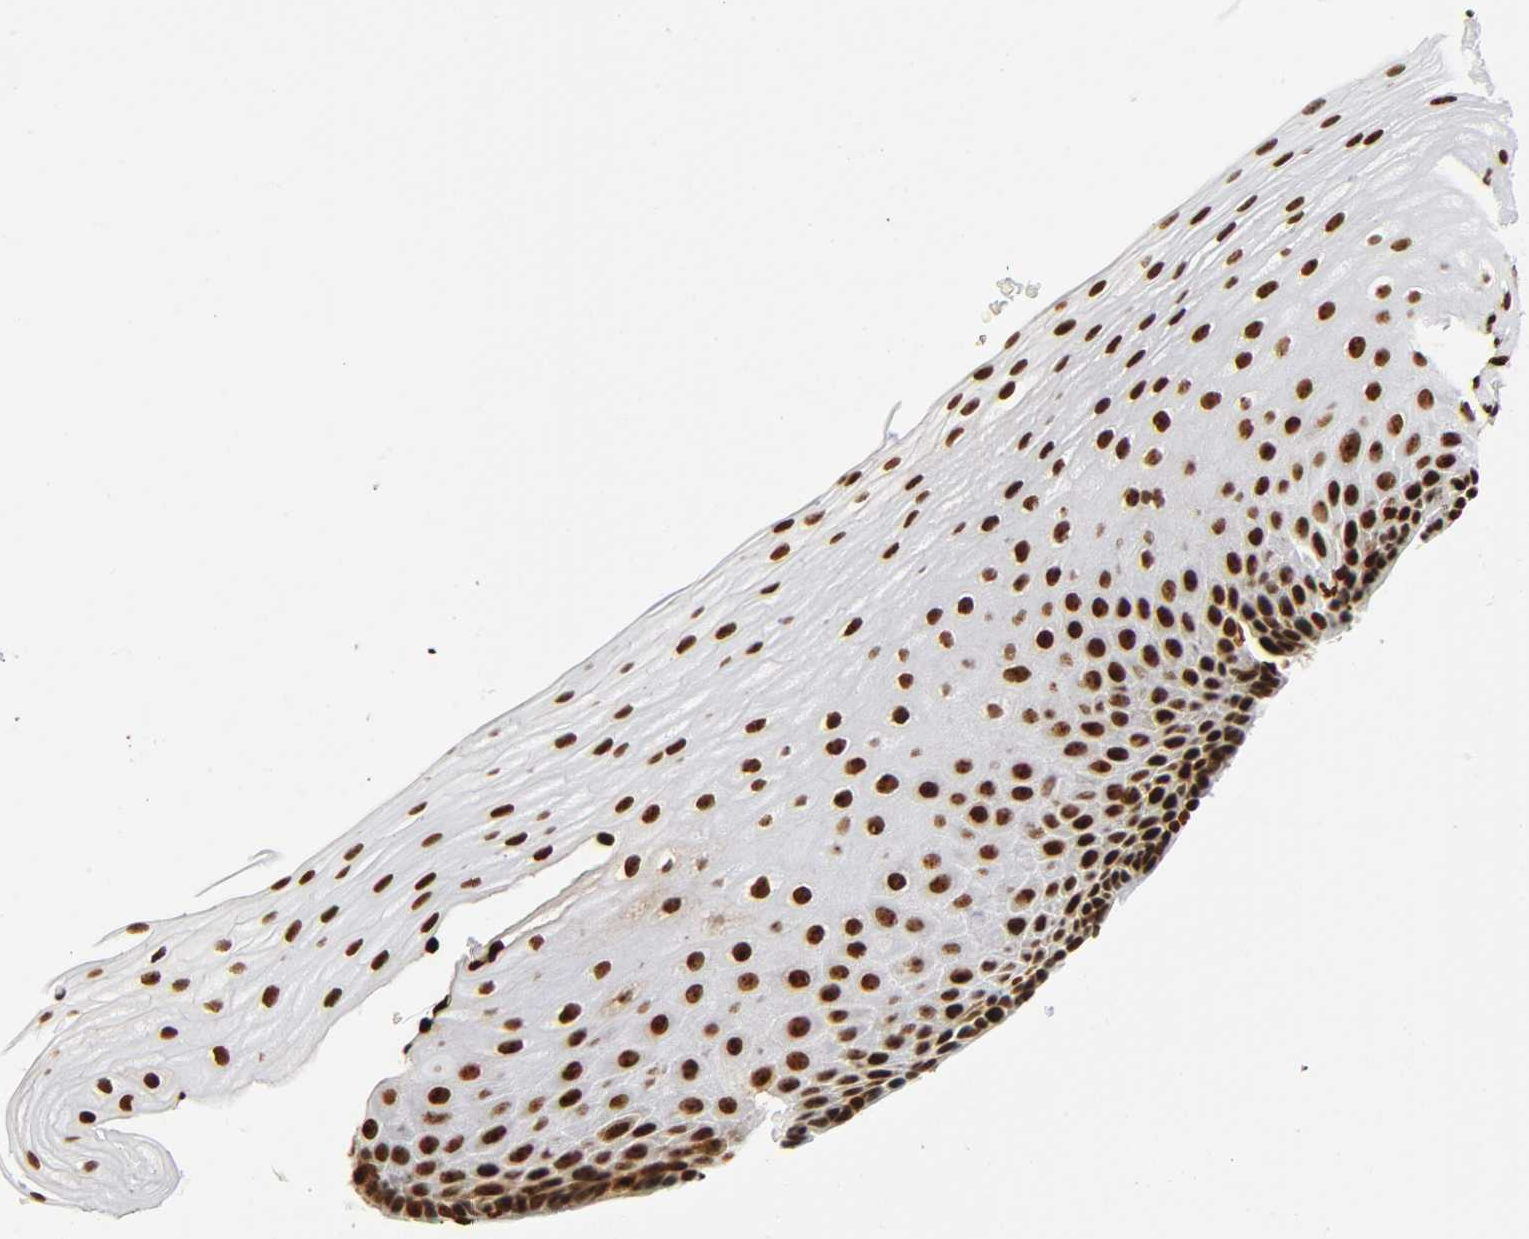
{"staining": {"intensity": "strong", "quantity": ">75%", "location": "nuclear"}, "tissue": "esophagus", "cell_type": "Squamous epithelial cells", "image_type": "normal", "snomed": [{"axis": "morphology", "description": "Normal tissue, NOS"}, {"axis": "topography", "description": "Esophagus"}], "caption": "Approximately >75% of squamous epithelial cells in benign human esophagus display strong nuclear protein staining as visualized by brown immunohistochemical staining.", "gene": "UBTF", "patient": {"sex": "female", "age": 70}}